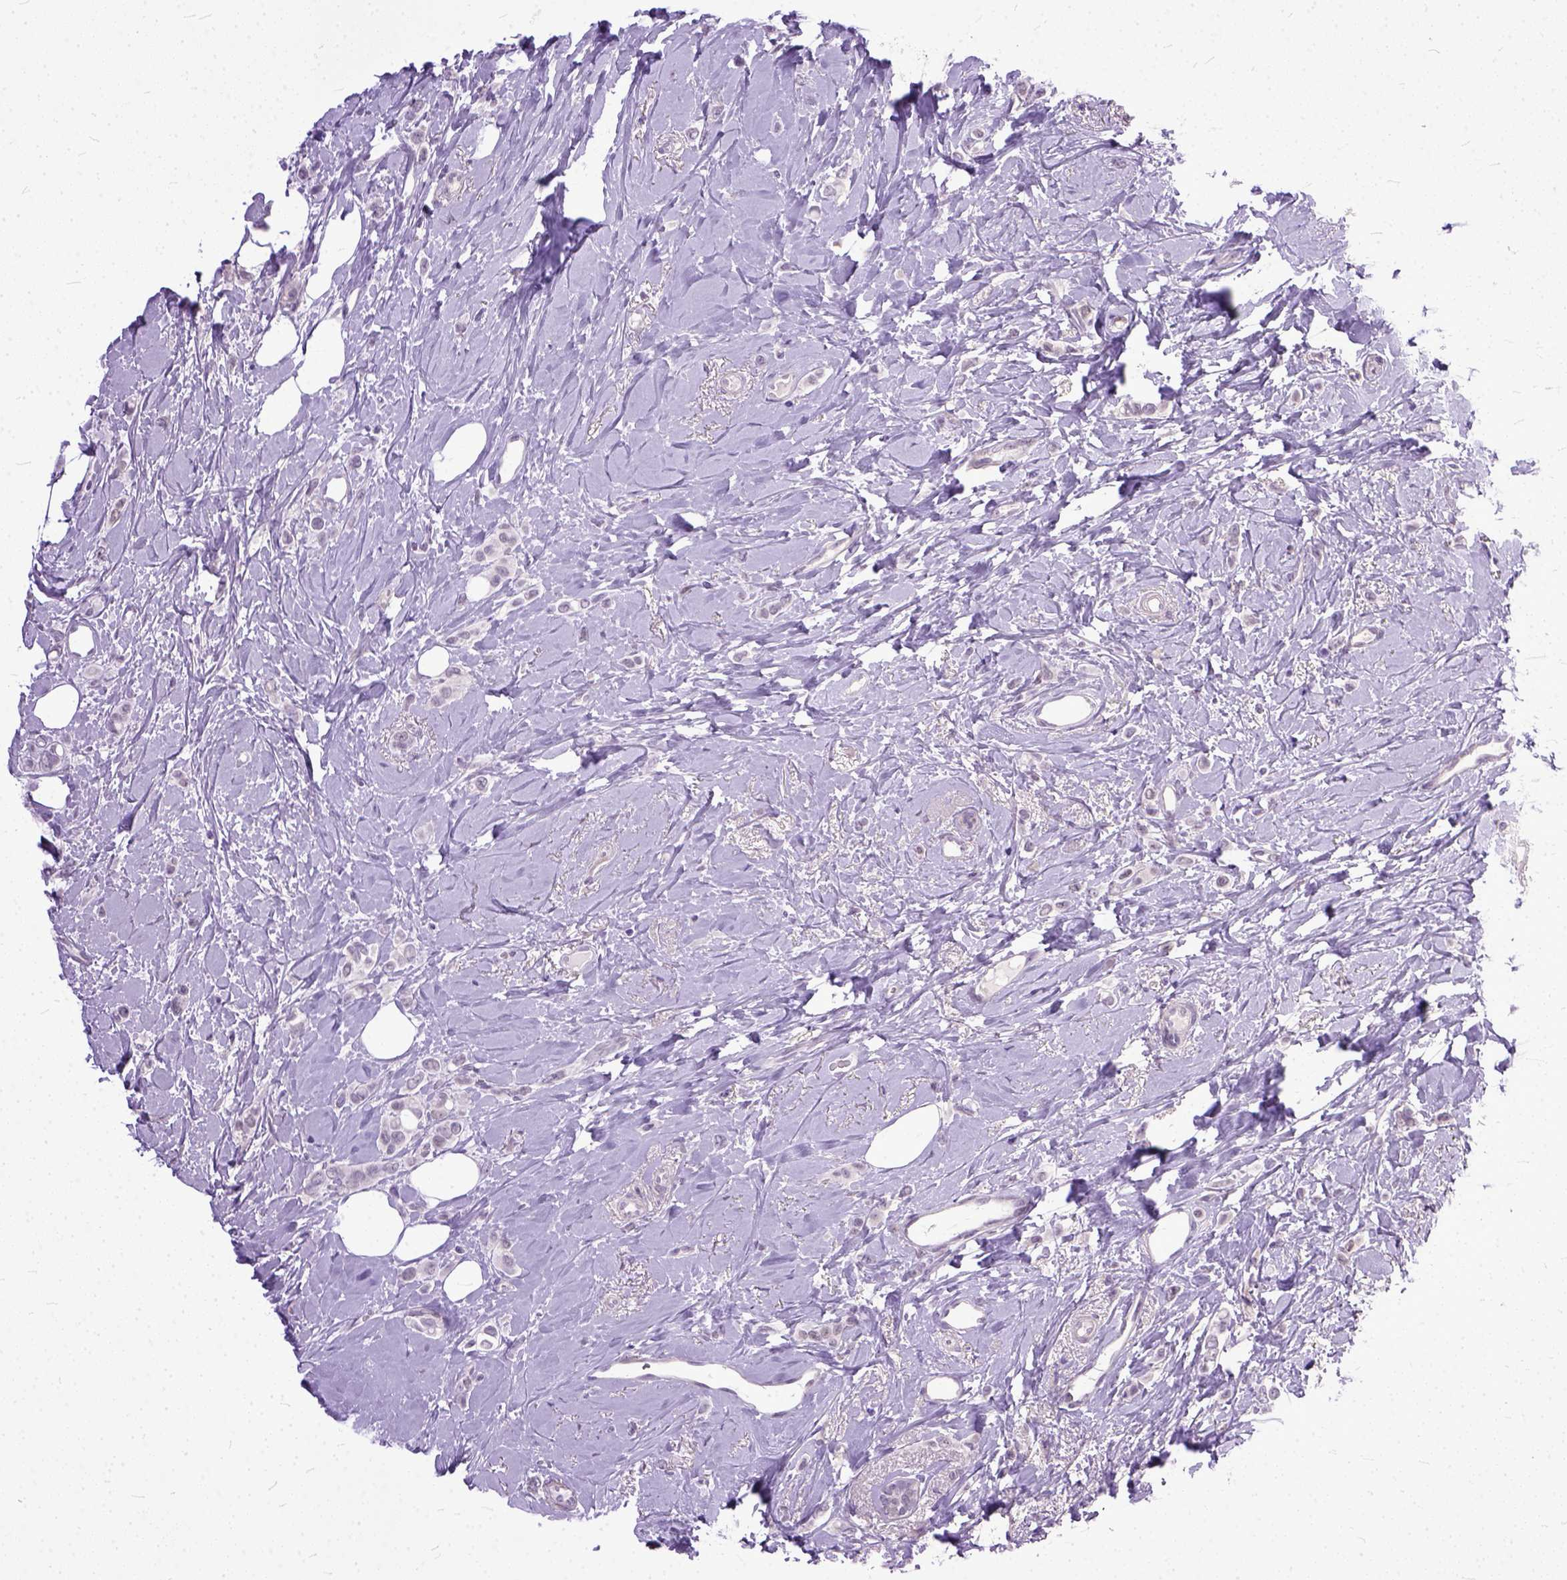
{"staining": {"intensity": "negative", "quantity": "none", "location": "none"}, "tissue": "breast cancer", "cell_type": "Tumor cells", "image_type": "cancer", "snomed": [{"axis": "morphology", "description": "Lobular carcinoma"}, {"axis": "topography", "description": "Breast"}], "caption": "Tumor cells are negative for brown protein staining in breast cancer (lobular carcinoma).", "gene": "TCEAL7", "patient": {"sex": "female", "age": 66}}